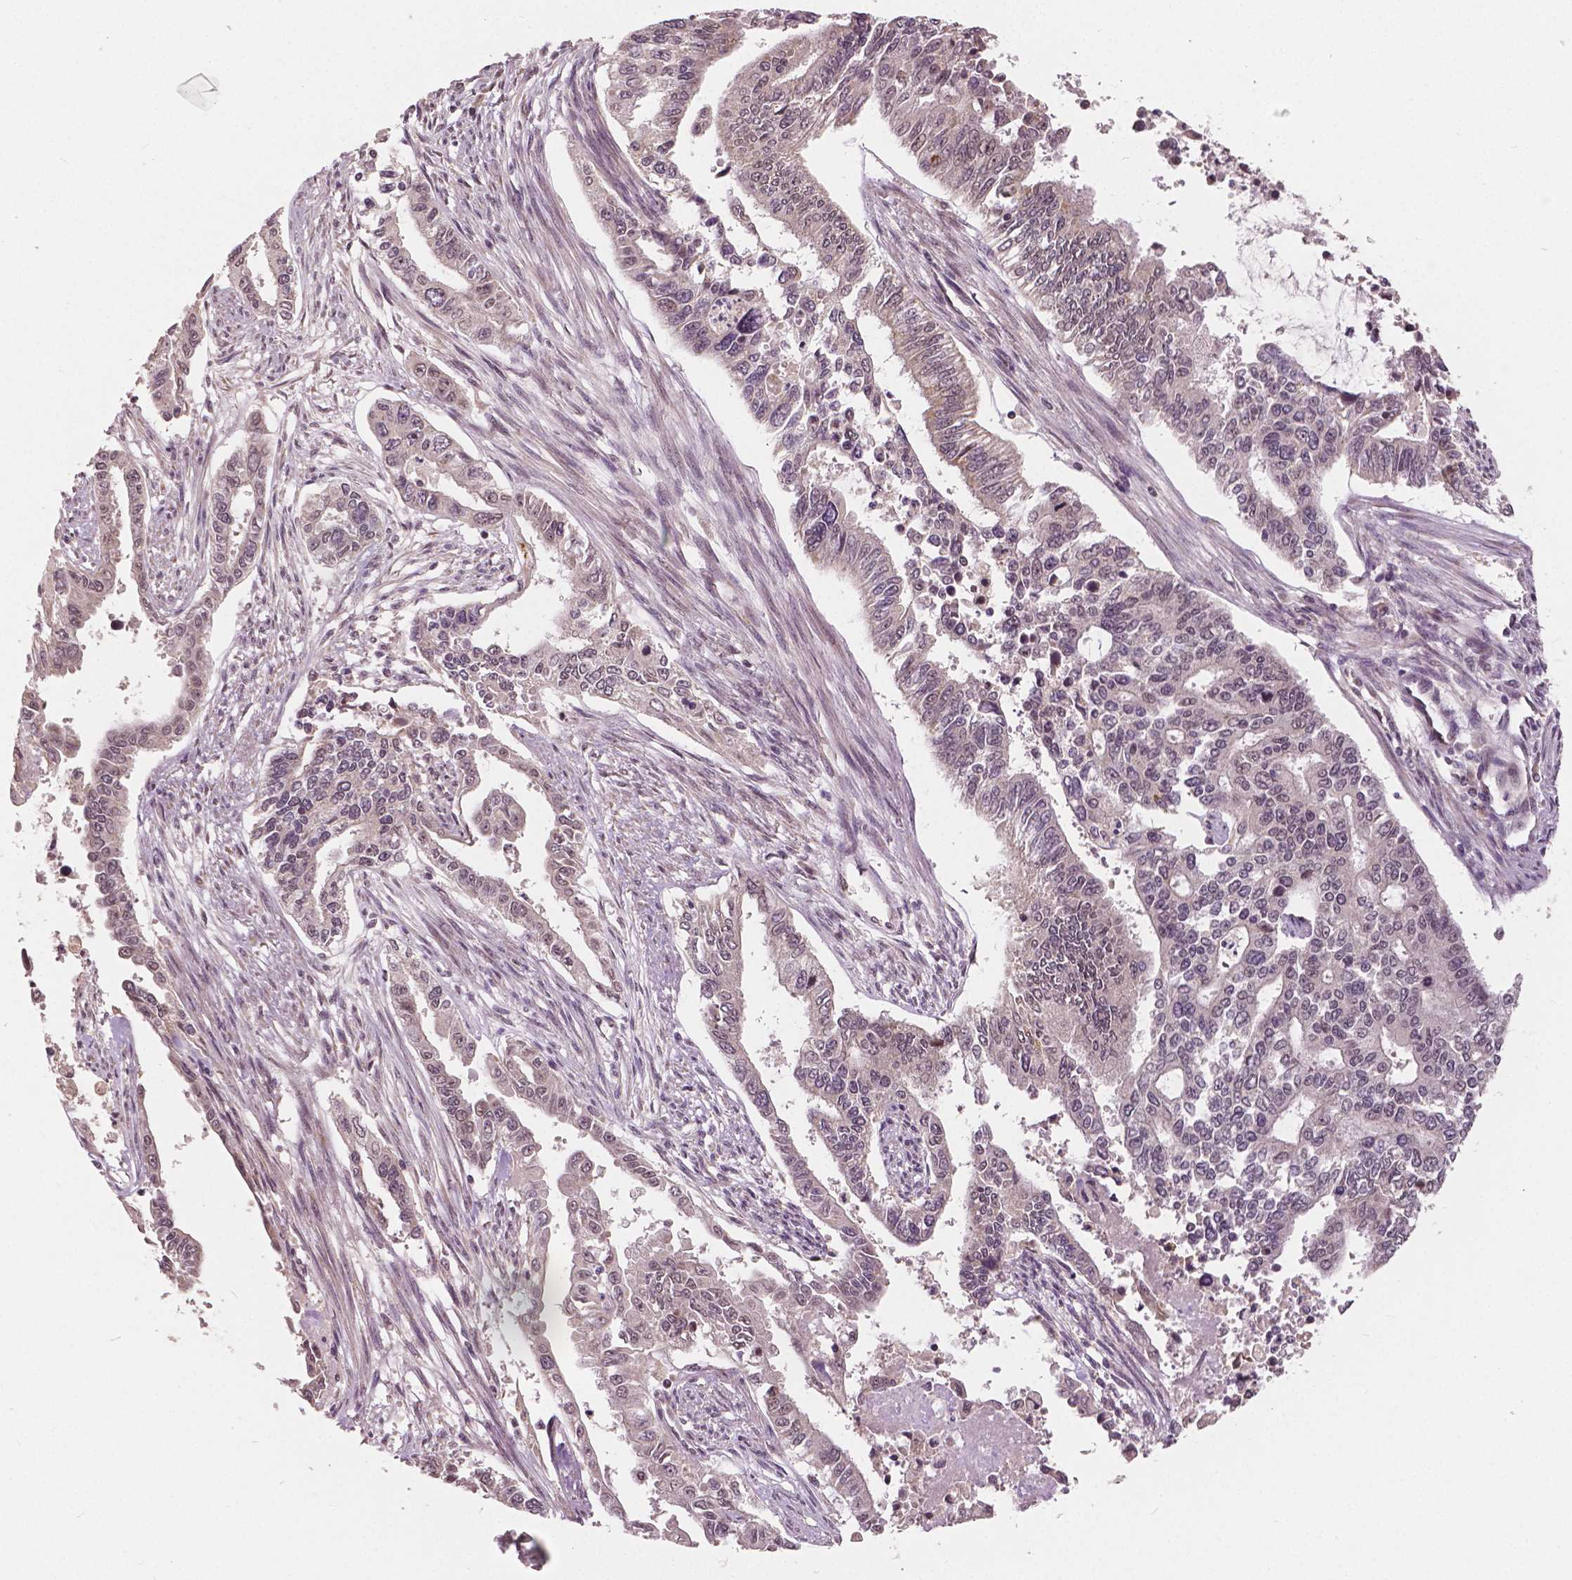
{"staining": {"intensity": "negative", "quantity": "none", "location": "none"}, "tissue": "endometrial cancer", "cell_type": "Tumor cells", "image_type": "cancer", "snomed": [{"axis": "morphology", "description": "Adenocarcinoma, NOS"}, {"axis": "topography", "description": "Uterus"}], "caption": "Protein analysis of endometrial cancer demonstrates no significant staining in tumor cells.", "gene": "HMBOX1", "patient": {"sex": "female", "age": 59}}